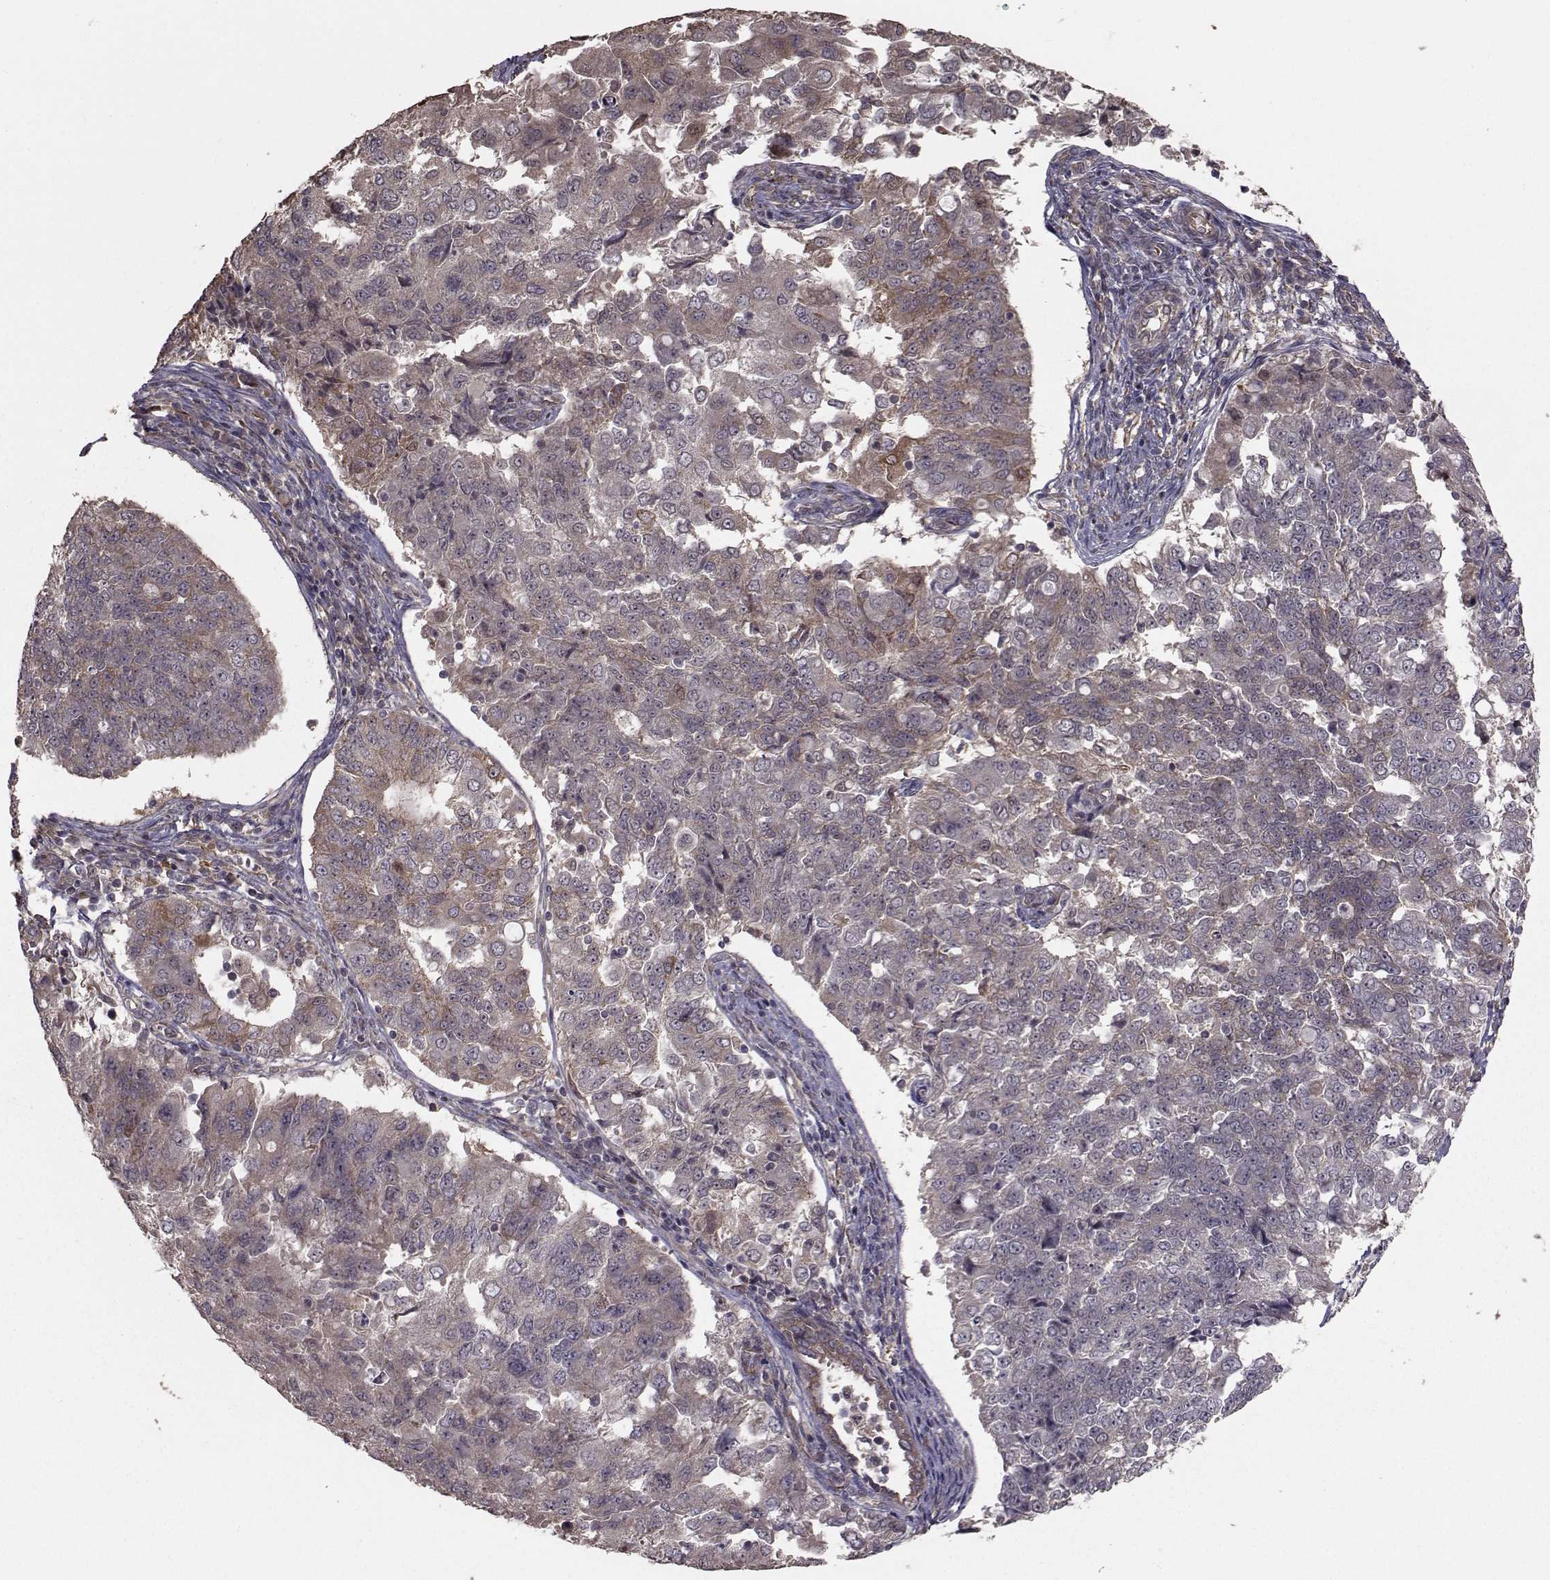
{"staining": {"intensity": "moderate", "quantity": "<25%", "location": "cytoplasmic/membranous"}, "tissue": "endometrial cancer", "cell_type": "Tumor cells", "image_type": "cancer", "snomed": [{"axis": "morphology", "description": "Adenocarcinoma, NOS"}, {"axis": "topography", "description": "Endometrium"}], "caption": "Human adenocarcinoma (endometrial) stained with a protein marker demonstrates moderate staining in tumor cells.", "gene": "TRIP10", "patient": {"sex": "female", "age": 43}}